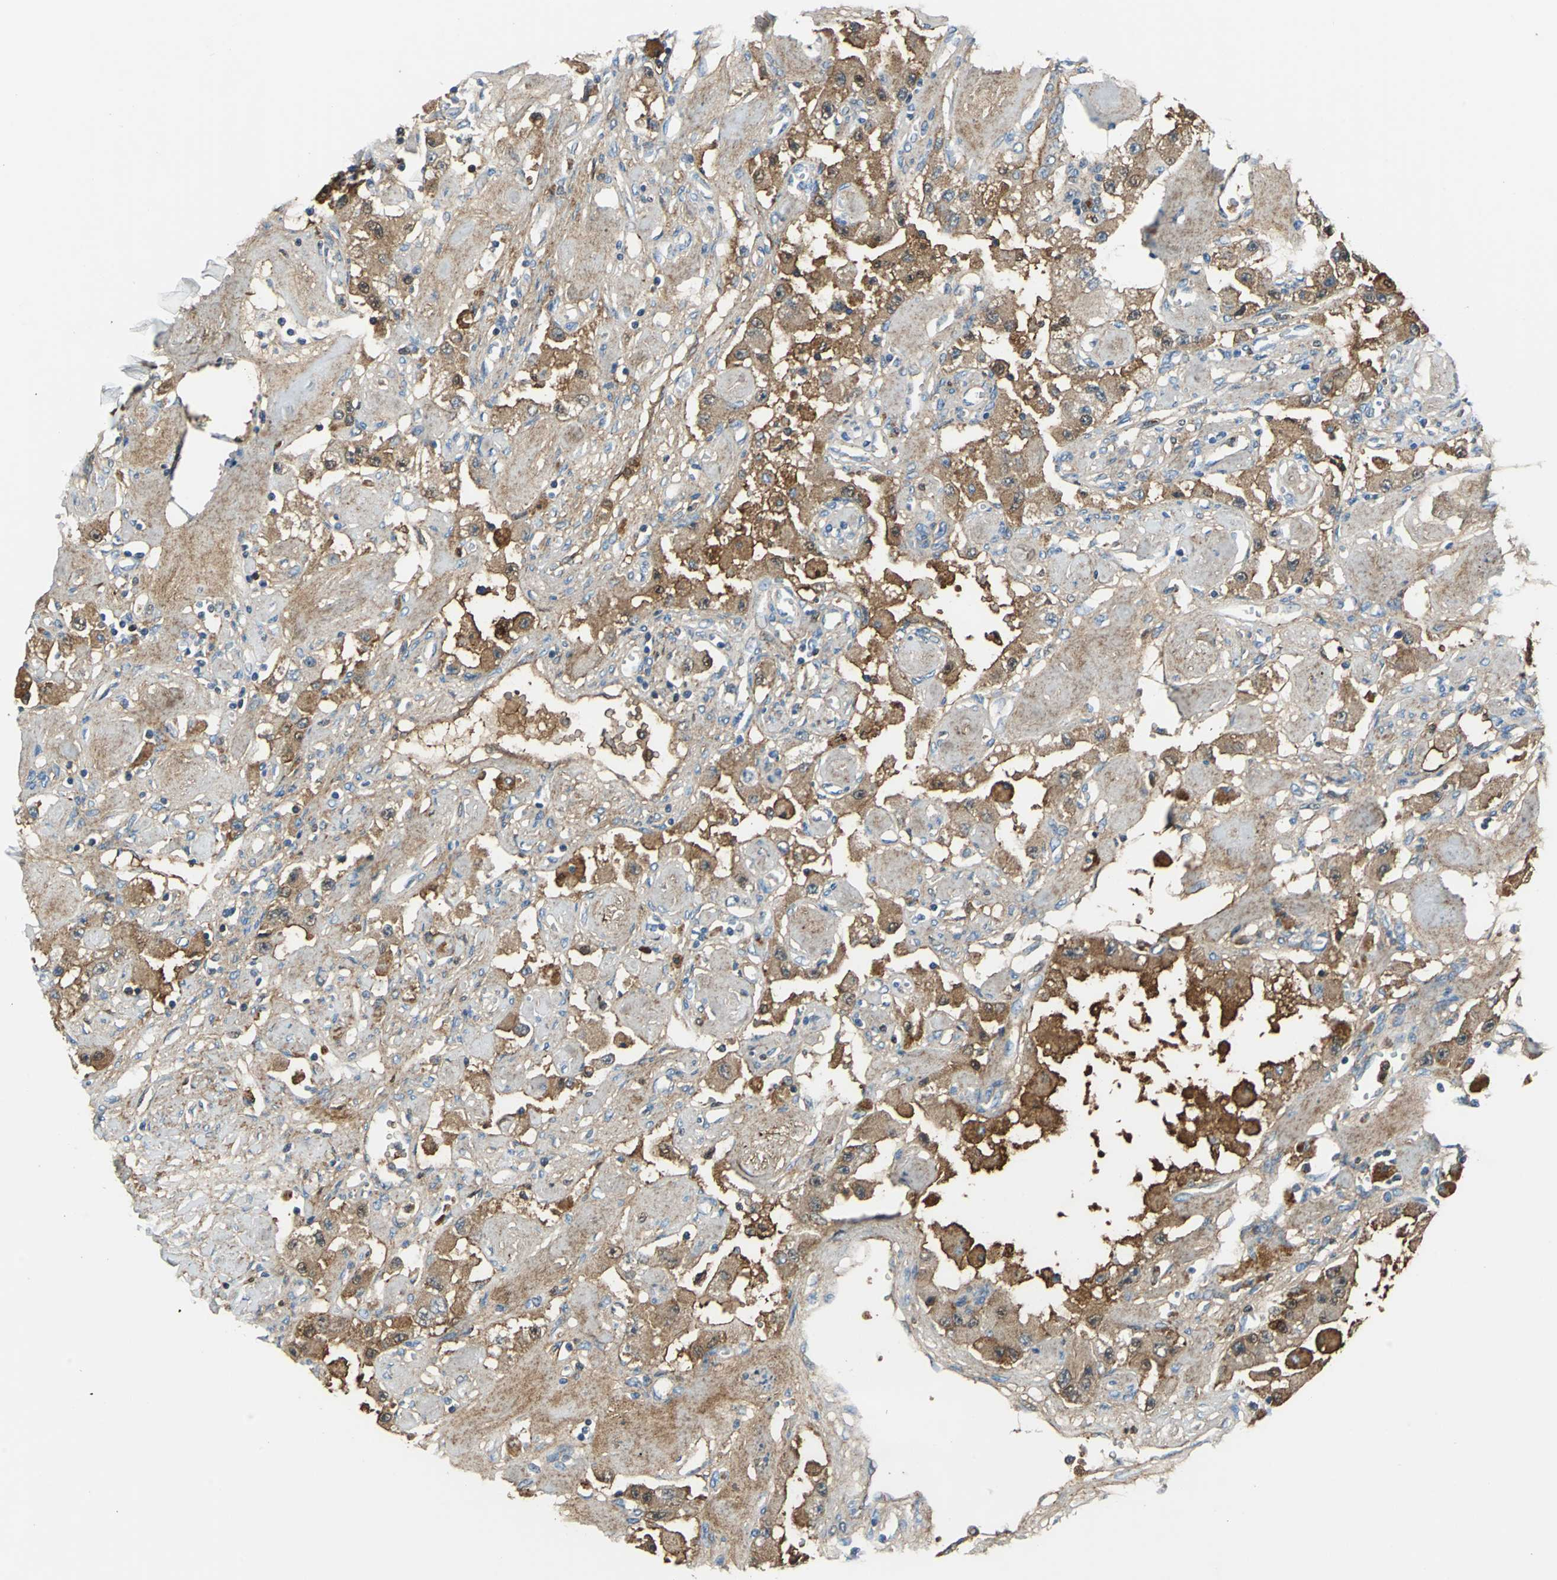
{"staining": {"intensity": "moderate", "quantity": ">75%", "location": "cytoplasmic/membranous"}, "tissue": "carcinoid", "cell_type": "Tumor cells", "image_type": "cancer", "snomed": [{"axis": "morphology", "description": "Carcinoid, malignant, NOS"}, {"axis": "topography", "description": "Pancreas"}], "caption": "Tumor cells reveal medium levels of moderate cytoplasmic/membranous staining in about >75% of cells in human malignant carcinoid. (DAB = brown stain, brightfield microscopy at high magnification).", "gene": "ALB", "patient": {"sex": "male", "age": 41}}